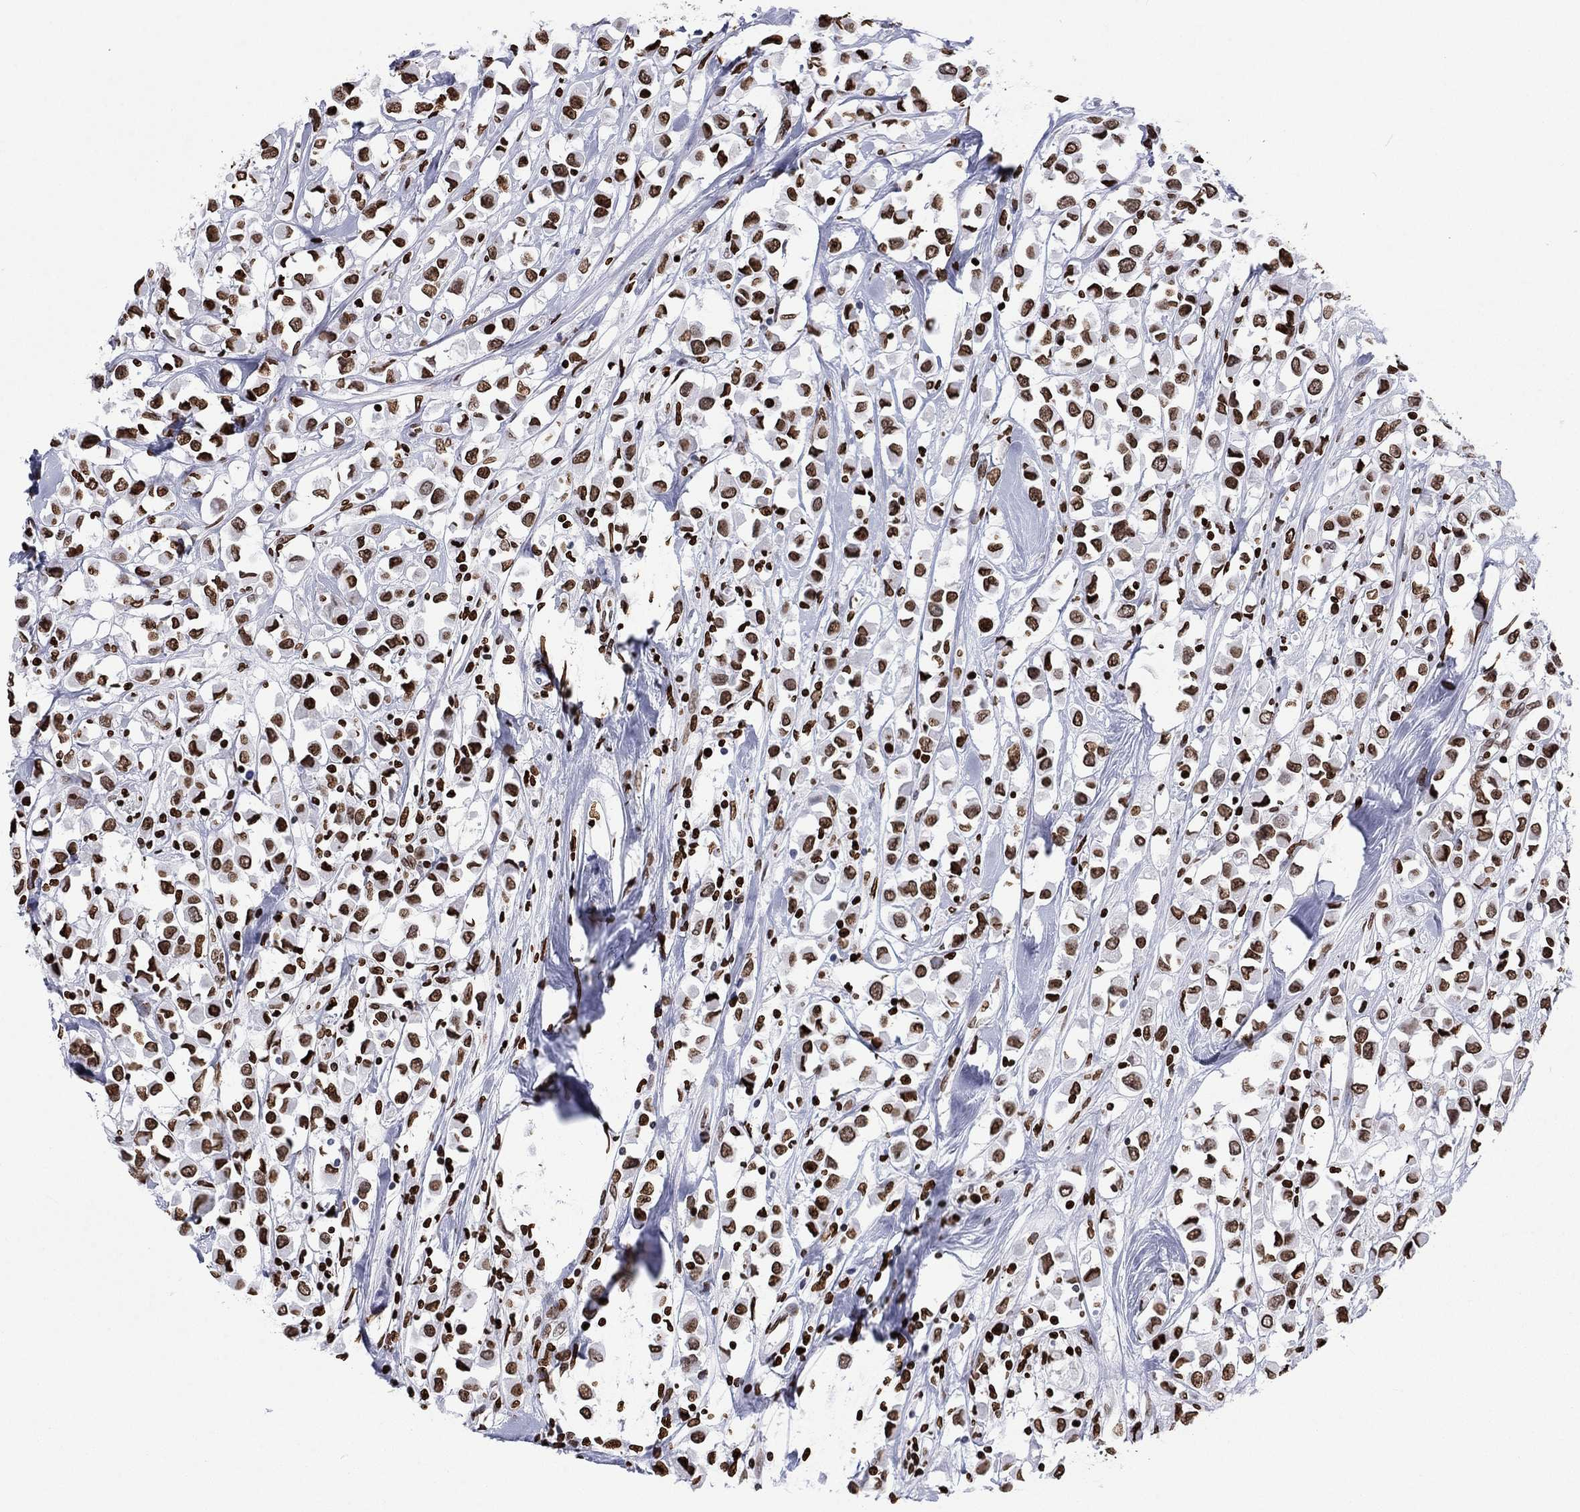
{"staining": {"intensity": "strong", "quantity": ">75%", "location": "nuclear"}, "tissue": "breast cancer", "cell_type": "Tumor cells", "image_type": "cancer", "snomed": [{"axis": "morphology", "description": "Duct carcinoma"}, {"axis": "topography", "description": "Breast"}], "caption": "Strong nuclear staining for a protein is seen in about >75% of tumor cells of infiltrating ductal carcinoma (breast) using immunohistochemistry.", "gene": "H1-5", "patient": {"sex": "female", "age": 61}}